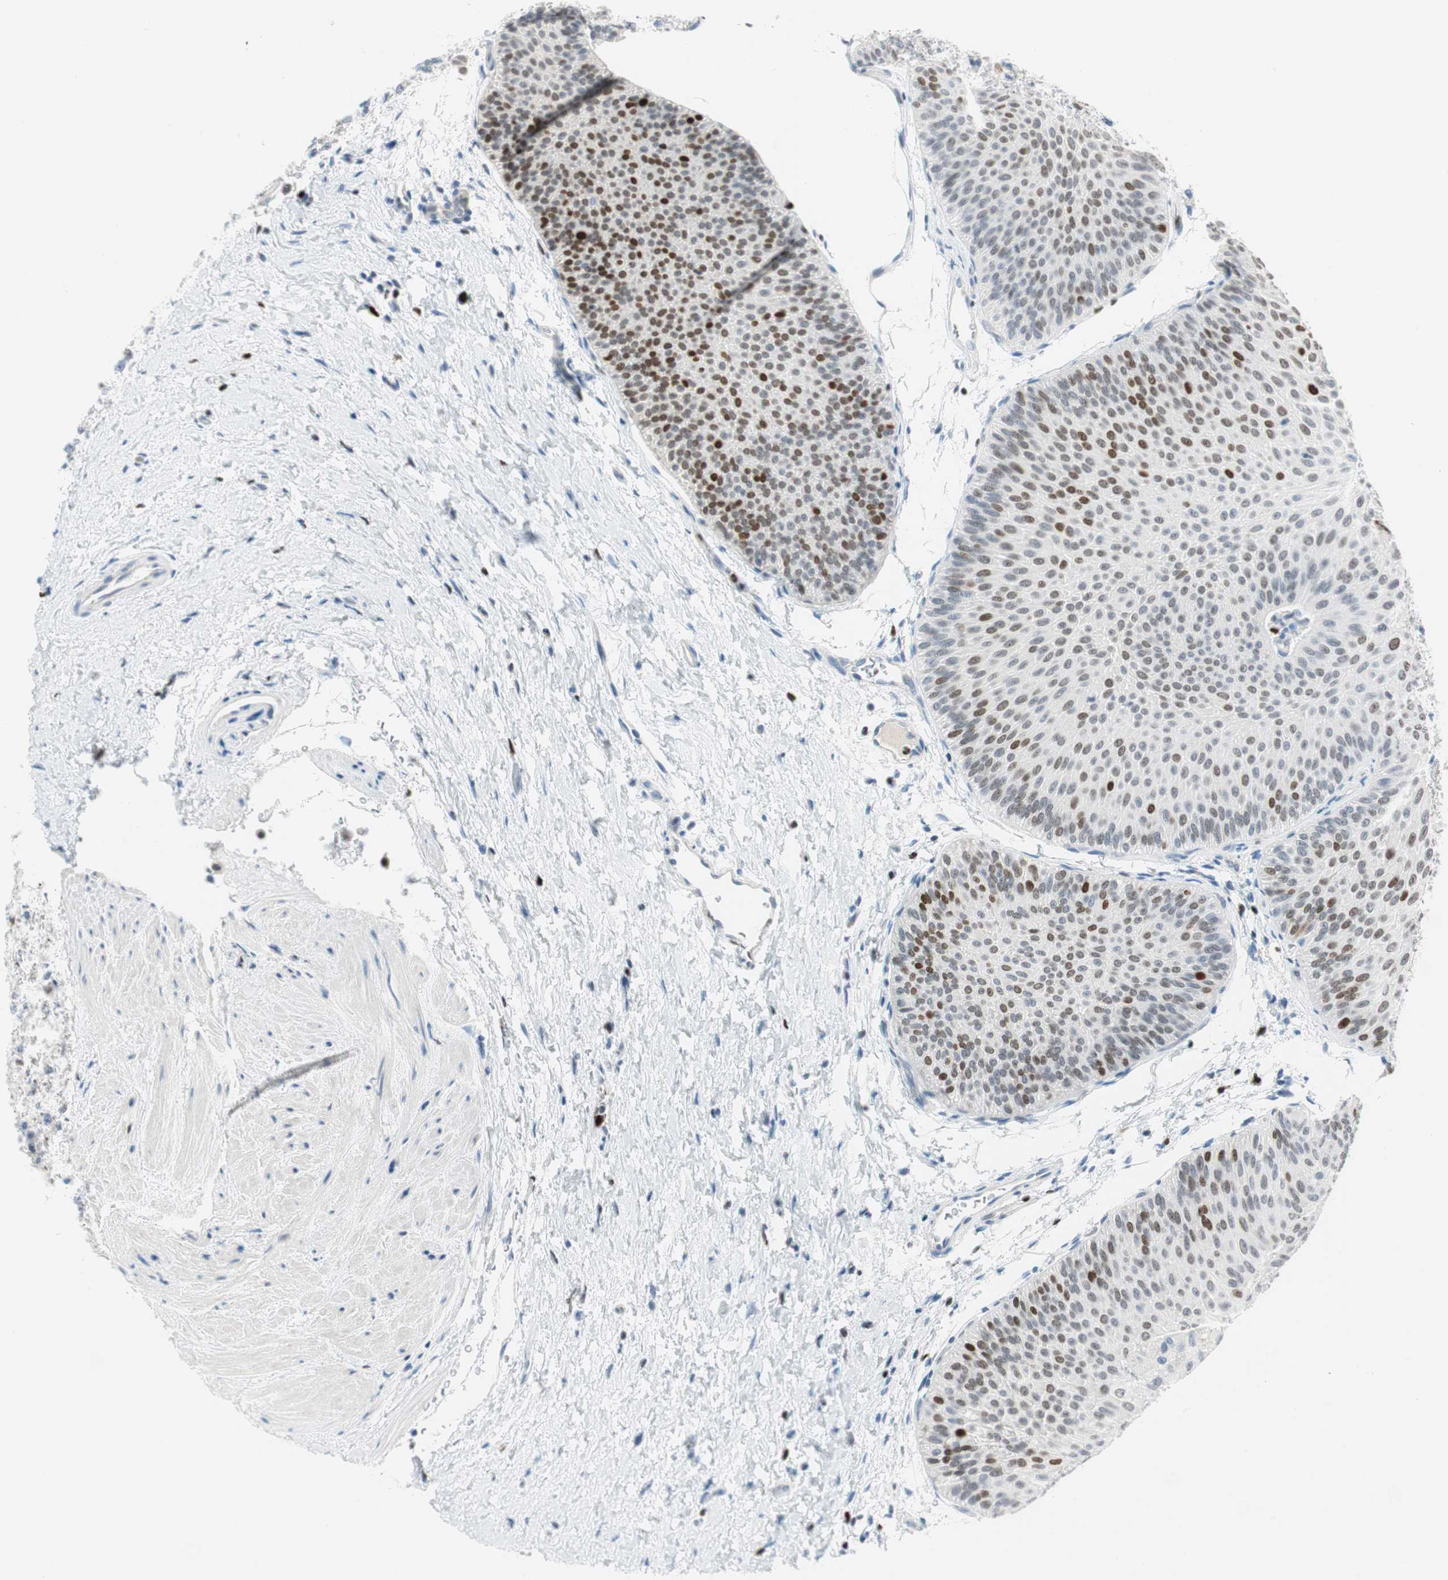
{"staining": {"intensity": "weak", "quantity": "25%-75%", "location": "nuclear"}, "tissue": "urothelial cancer", "cell_type": "Tumor cells", "image_type": "cancer", "snomed": [{"axis": "morphology", "description": "Urothelial carcinoma, Low grade"}, {"axis": "topography", "description": "Urinary bladder"}], "caption": "Immunohistochemistry of urothelial carcinoma (low-grade) reveals low levels of weak nuclear positivity in about 25%-75% of tumor cells.", "gene": "EZH2", "patient": {"sex": "female", "age": 60}}